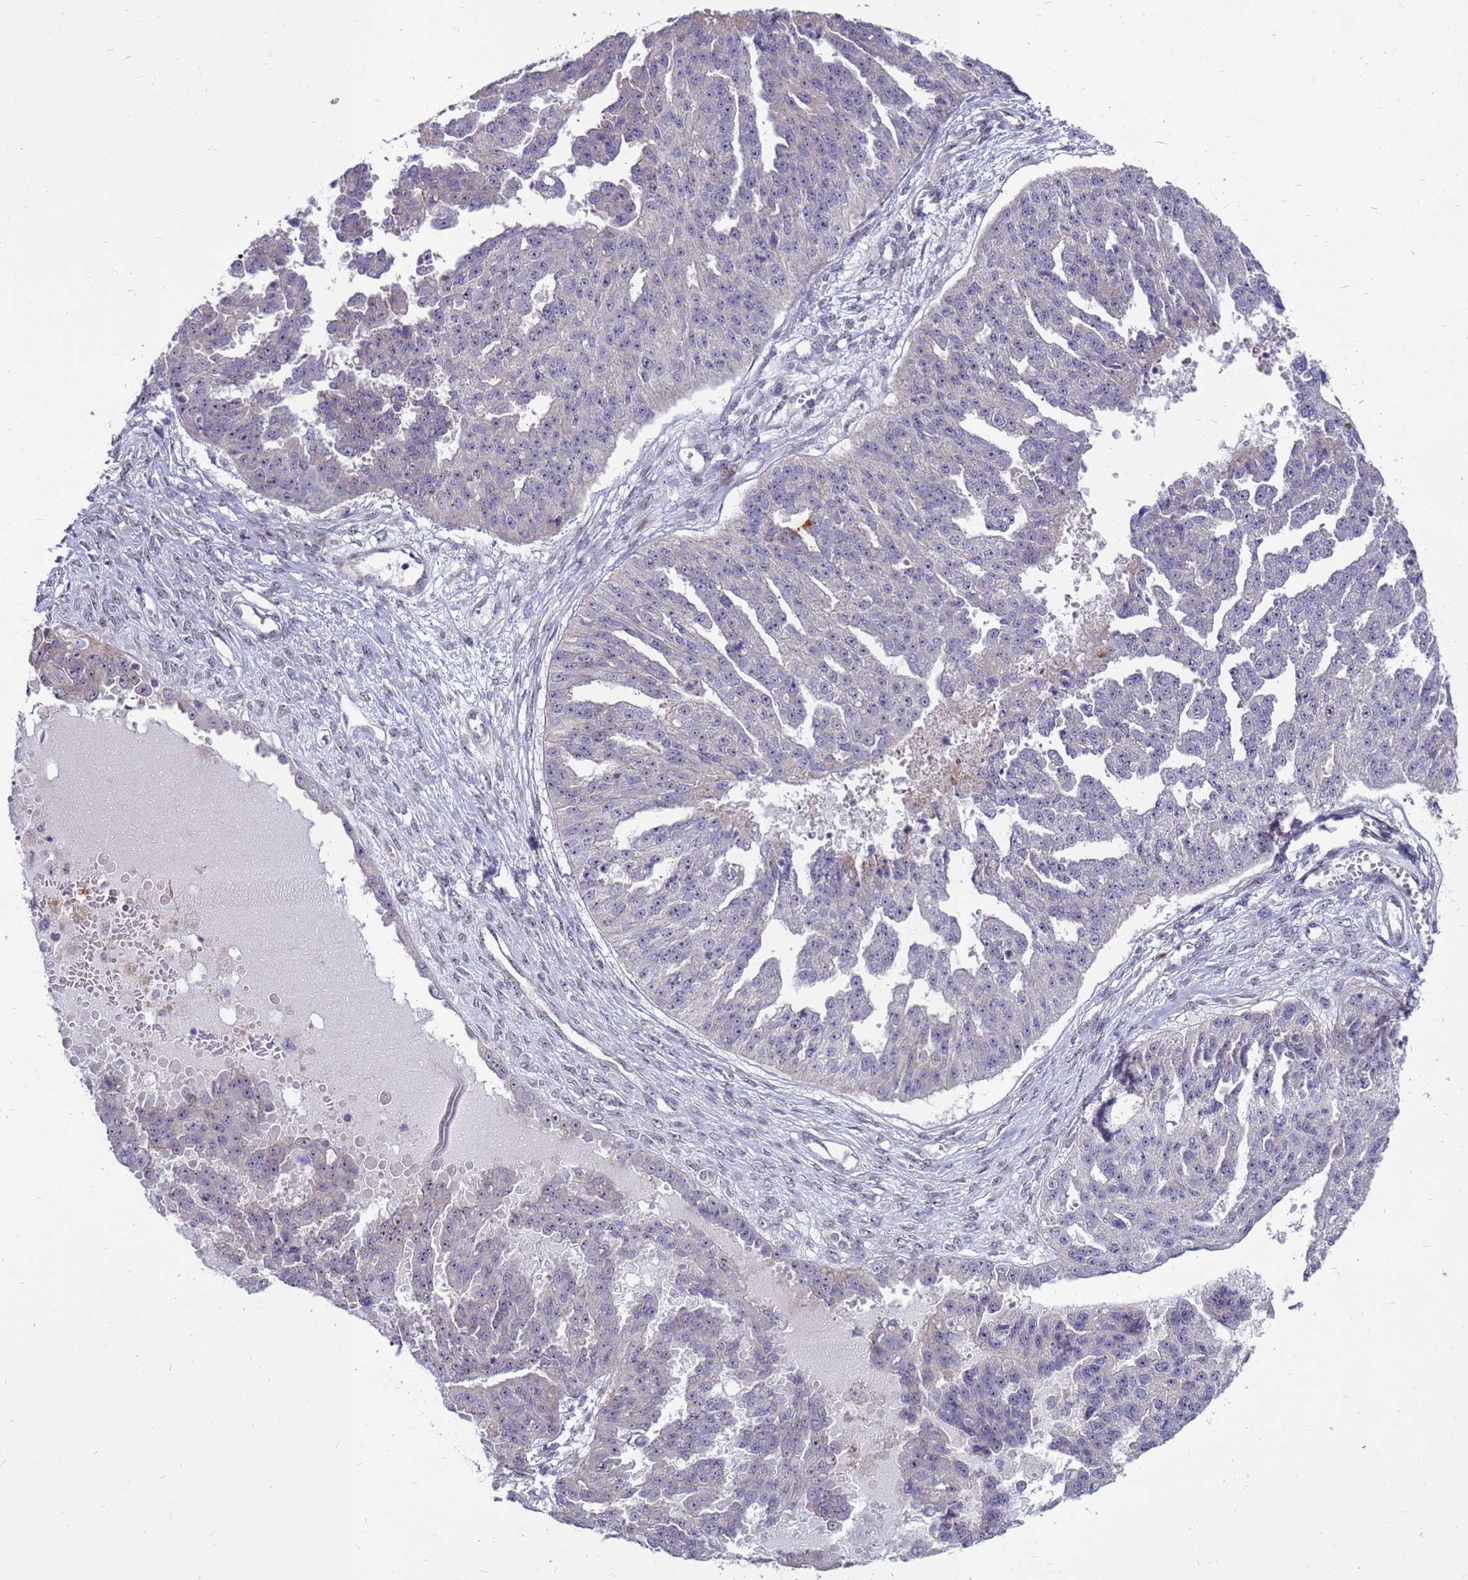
{"staining": {"intensity": "negative", "quantity": "none", "location": "none"}, "tissue": "ovarian cancer", "cell_type": "Tumor cells", "image_type": "cancer", "snomed": [{"axis": "morphology", "description": "Cystadenocarcinoma, serous, NOS"}, {"axis": "topography", "description": "Ovary"}], "caption": "An immunohistochemistry photomicrograph of ovarian cancer (serous cystadenocarcinoma) is shown. There is no staining in tumor cells of ovarian cancer (serous cystadenocarcinoma).", "gene": "RSPO1", "patient": {"sex": "female", "age": 58}}